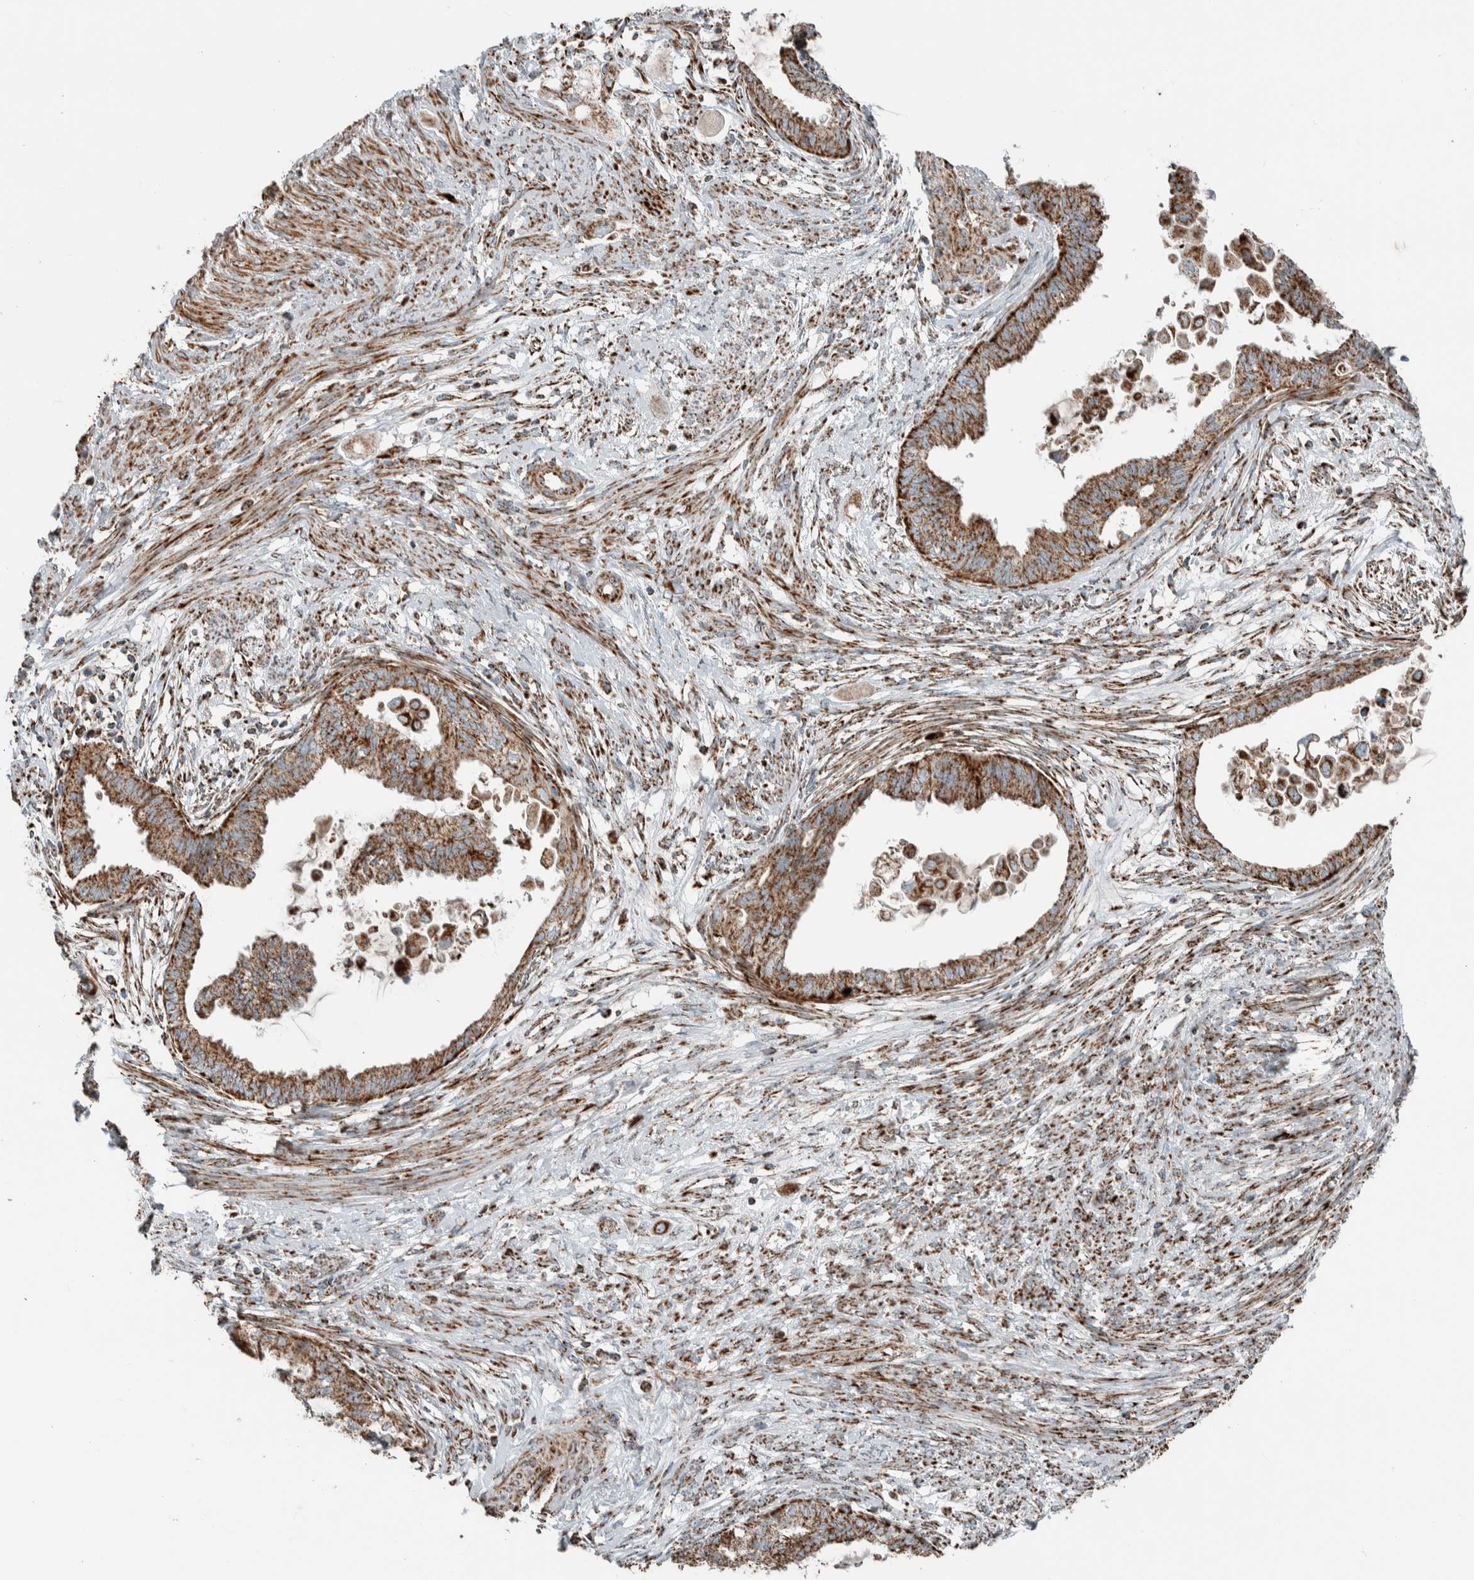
{"staining": {"intensity": "strong", "quantity": ">75%", "location": "cytoplasmic/membranous"}, "tissue": "cervical cancer", "cell_type": "Tumor cells", "image_type": "cancer", "snomed": [{"axis": "morphology", "description": "Normal tissue, NOS"}, {"axis": "morphology", "description": "Adenocarcinoma, NOS"}, {"axis": "topography", "description": "Cervix"}, {"axis": "topography", "description": "Endometrium"}], "caption": "IHC (DAB (3,3'-diaminobenzidine)) staining of human cervical adenocarcinoma displays strong cytoplasmic/membranous protein staining in about >75% of tumor cells. The protein is stained brown, and the nuclei are stained in blue (DAB IHC with brightfield microscopy, high magnification).", "gene": "CNTROB", "patient": {"sex": "female", "age": 86}}